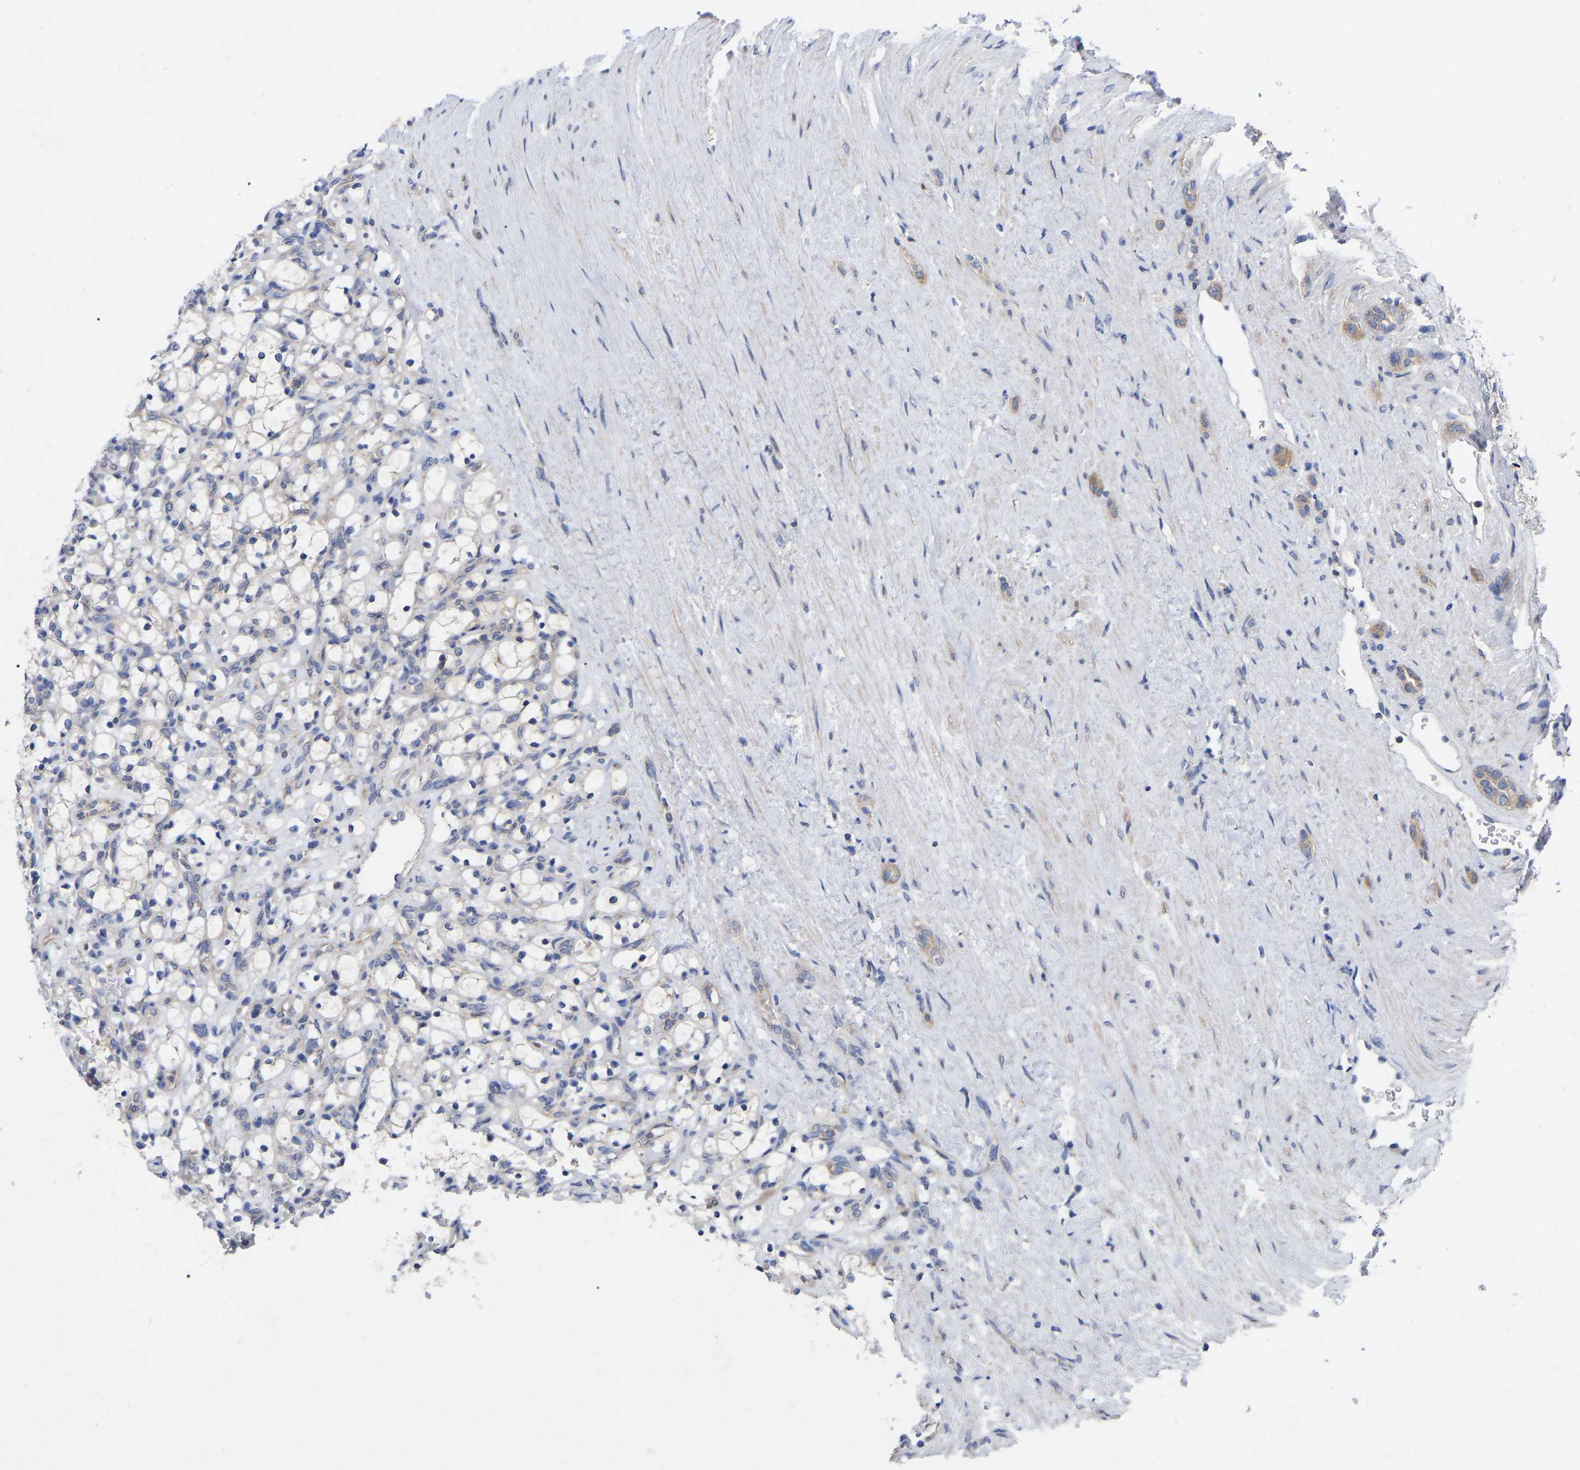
{"staining": {"intensity": "negative", "quantity": "none", "location": "none"}, "tissue": "renal cancer", "cell_type": "Tumor cells", "image_type": "cancer", "snomed": [{"axis": "morphology", "description": "Adenocarcinoma, NOS"}, {"axis": "topography", "description": "Kidney"}], "caption": "Renal adenocarcinoma was stained to show a protein in brown. There is no significant expression in tumor cells.", "gene": "TCP1", "patient": {"sex": "female", "age": 69}}